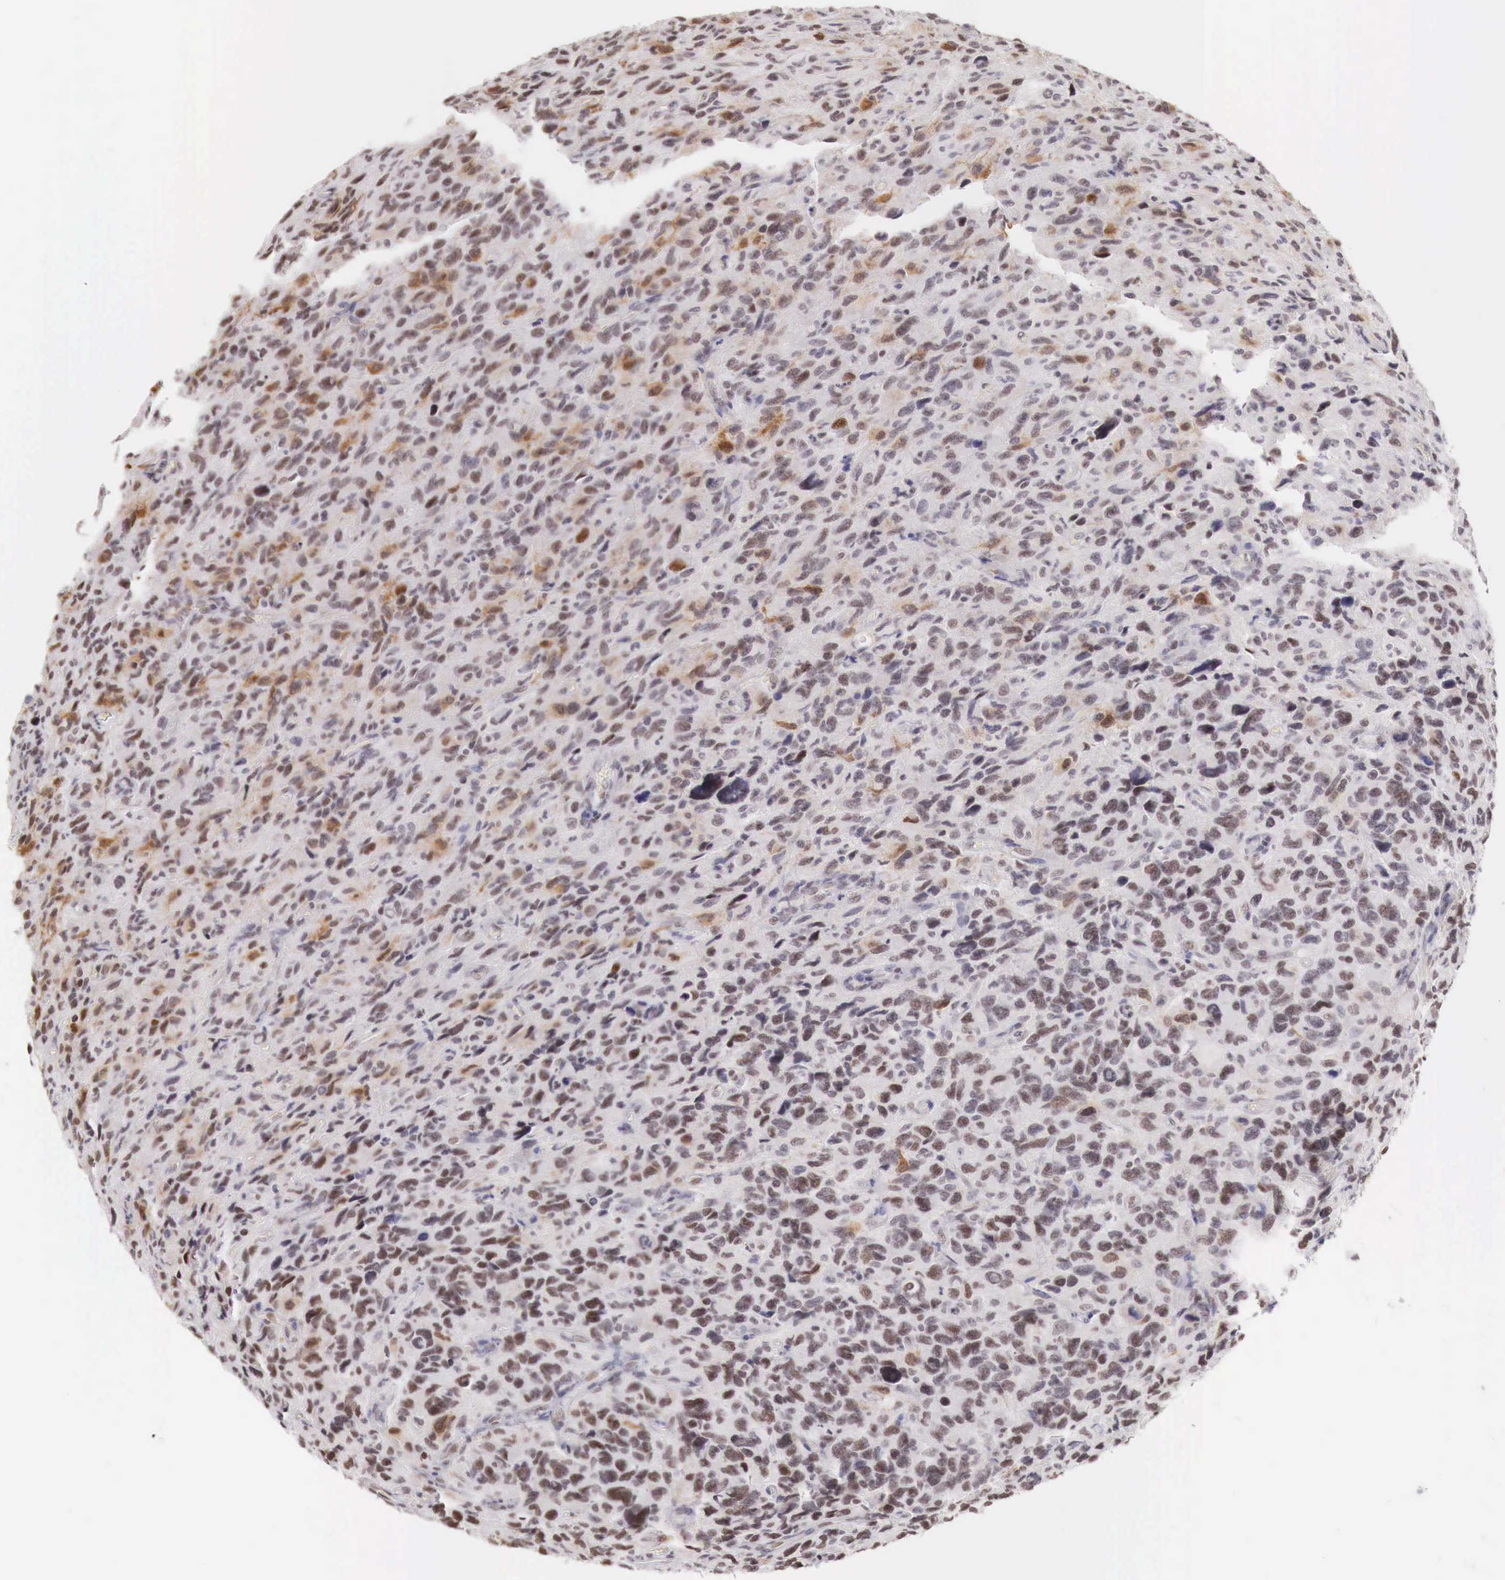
{"staining": {"intensity": "moderate", "quantity": "25%-75%", "location": "nuclear"}, "tissue": "glioma", "cell_type": "Tumor cells", "image_type": "cancer", "snomed": [{"axis": "morphology", "description": "Glioma, malignant, High grade"}, {"axis": "topography", "description": "Brain"}], "caption": "Immunohistochemistry (IHC) (DAB (3,3'-diaminobenzidine)) staining of malignant glioma (high-grade) displays moderate nuclear protein staining in about 25%-75% of tumor cells.", "gene": "PHF14", "patient": {"sex": "female", "age": 60}}